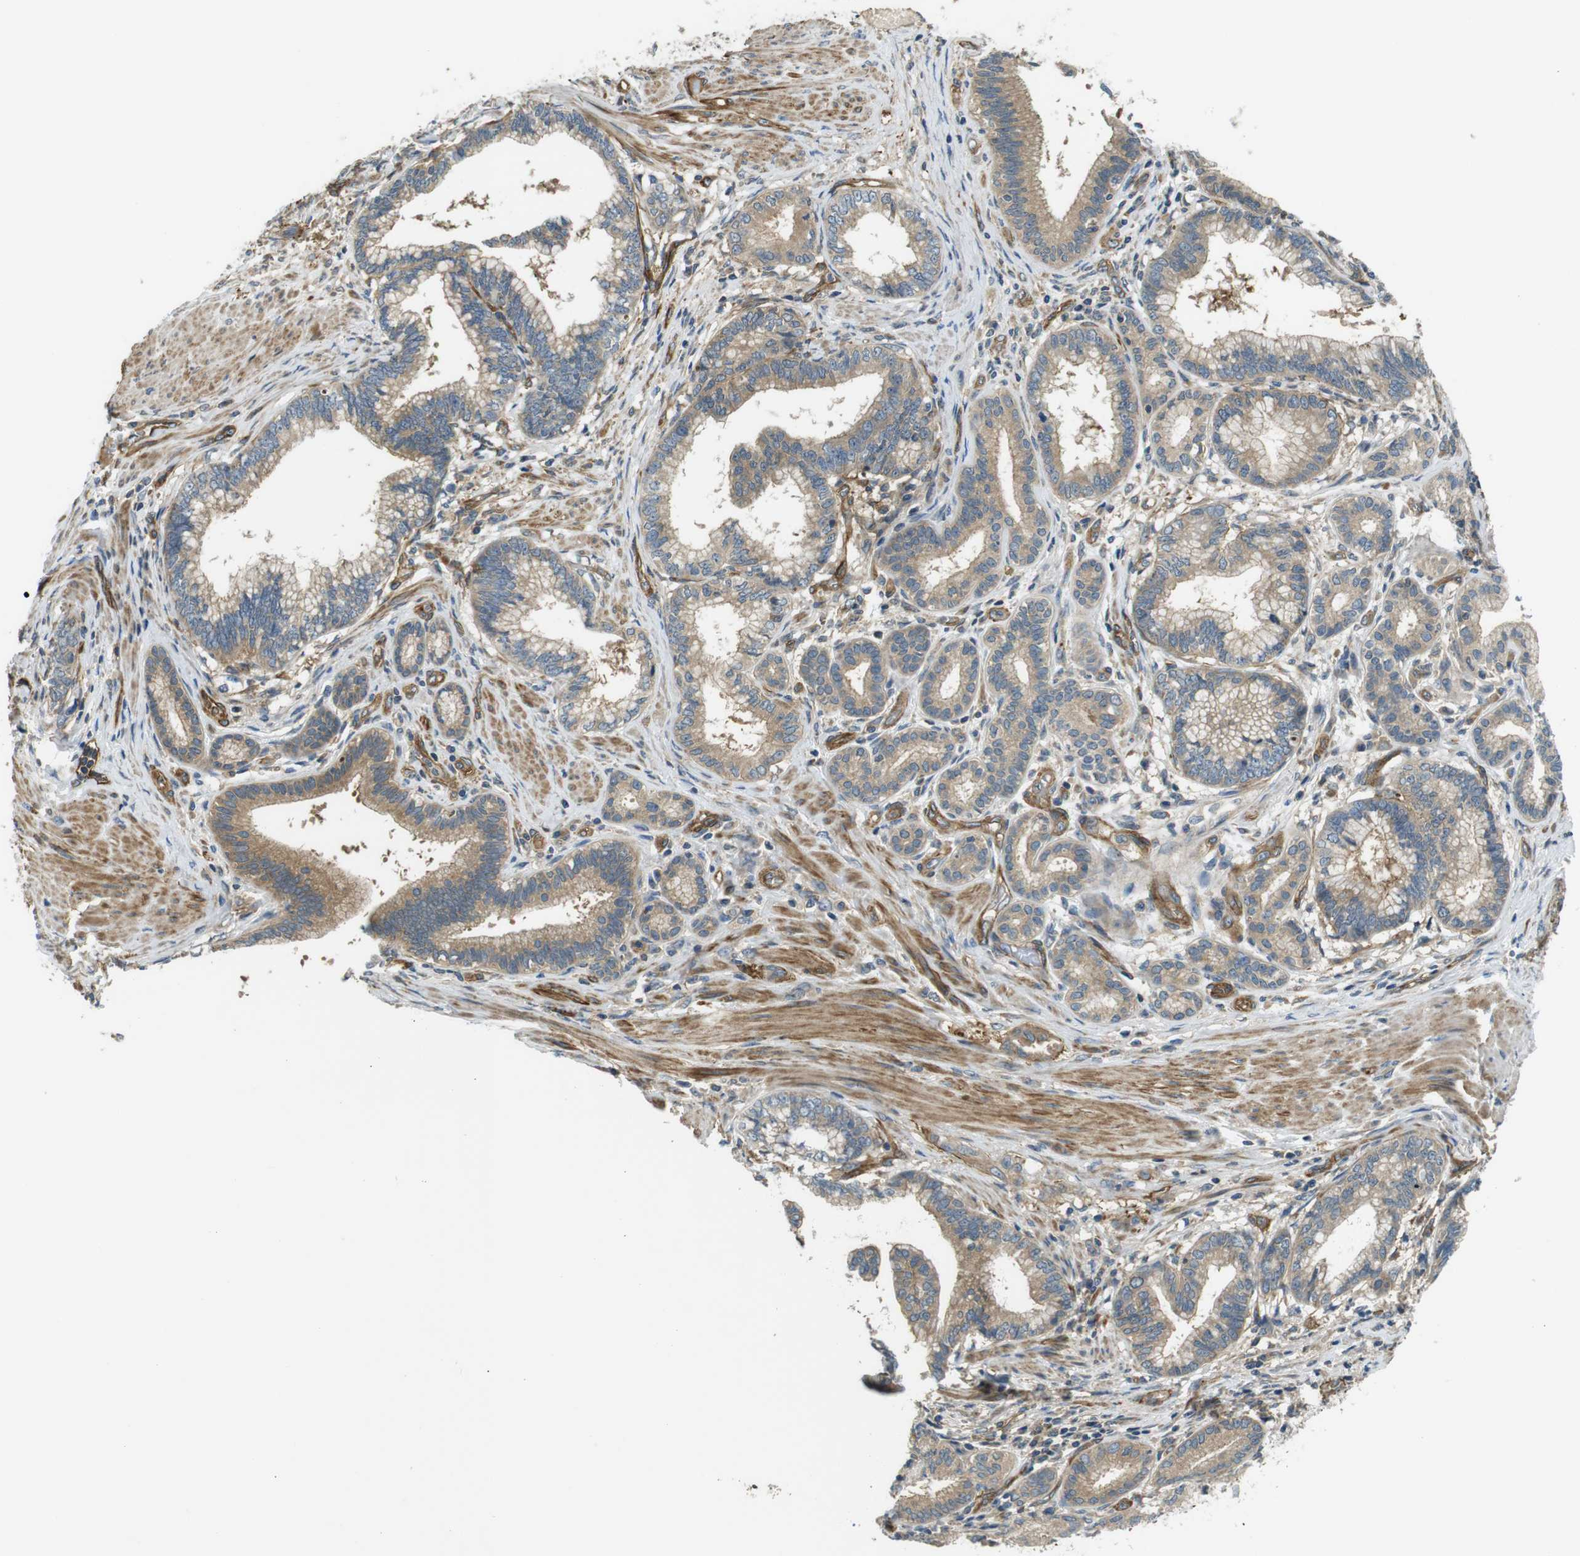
{"staining": {"intensity": "weak", "quantity": ">75%", "location": "cytoplasmic/membranous"}, "tissue": "pancreatic cancer", "cell_type": "Tumor cells", "image_type": "cancer", "snomed": [{"axis": "morphology", "description": "Adenocarcinoma, NOS"}, {"axis": "topography", "description": "Pancreas"}], "caption": "Tumor cells show low levels of weak cytoplasmic/membranous expression in about >75% of cells in human pancreatic adenocarcinoma.", "gene": "TSC1", "patient": {"sex": "female", "age": 64}}